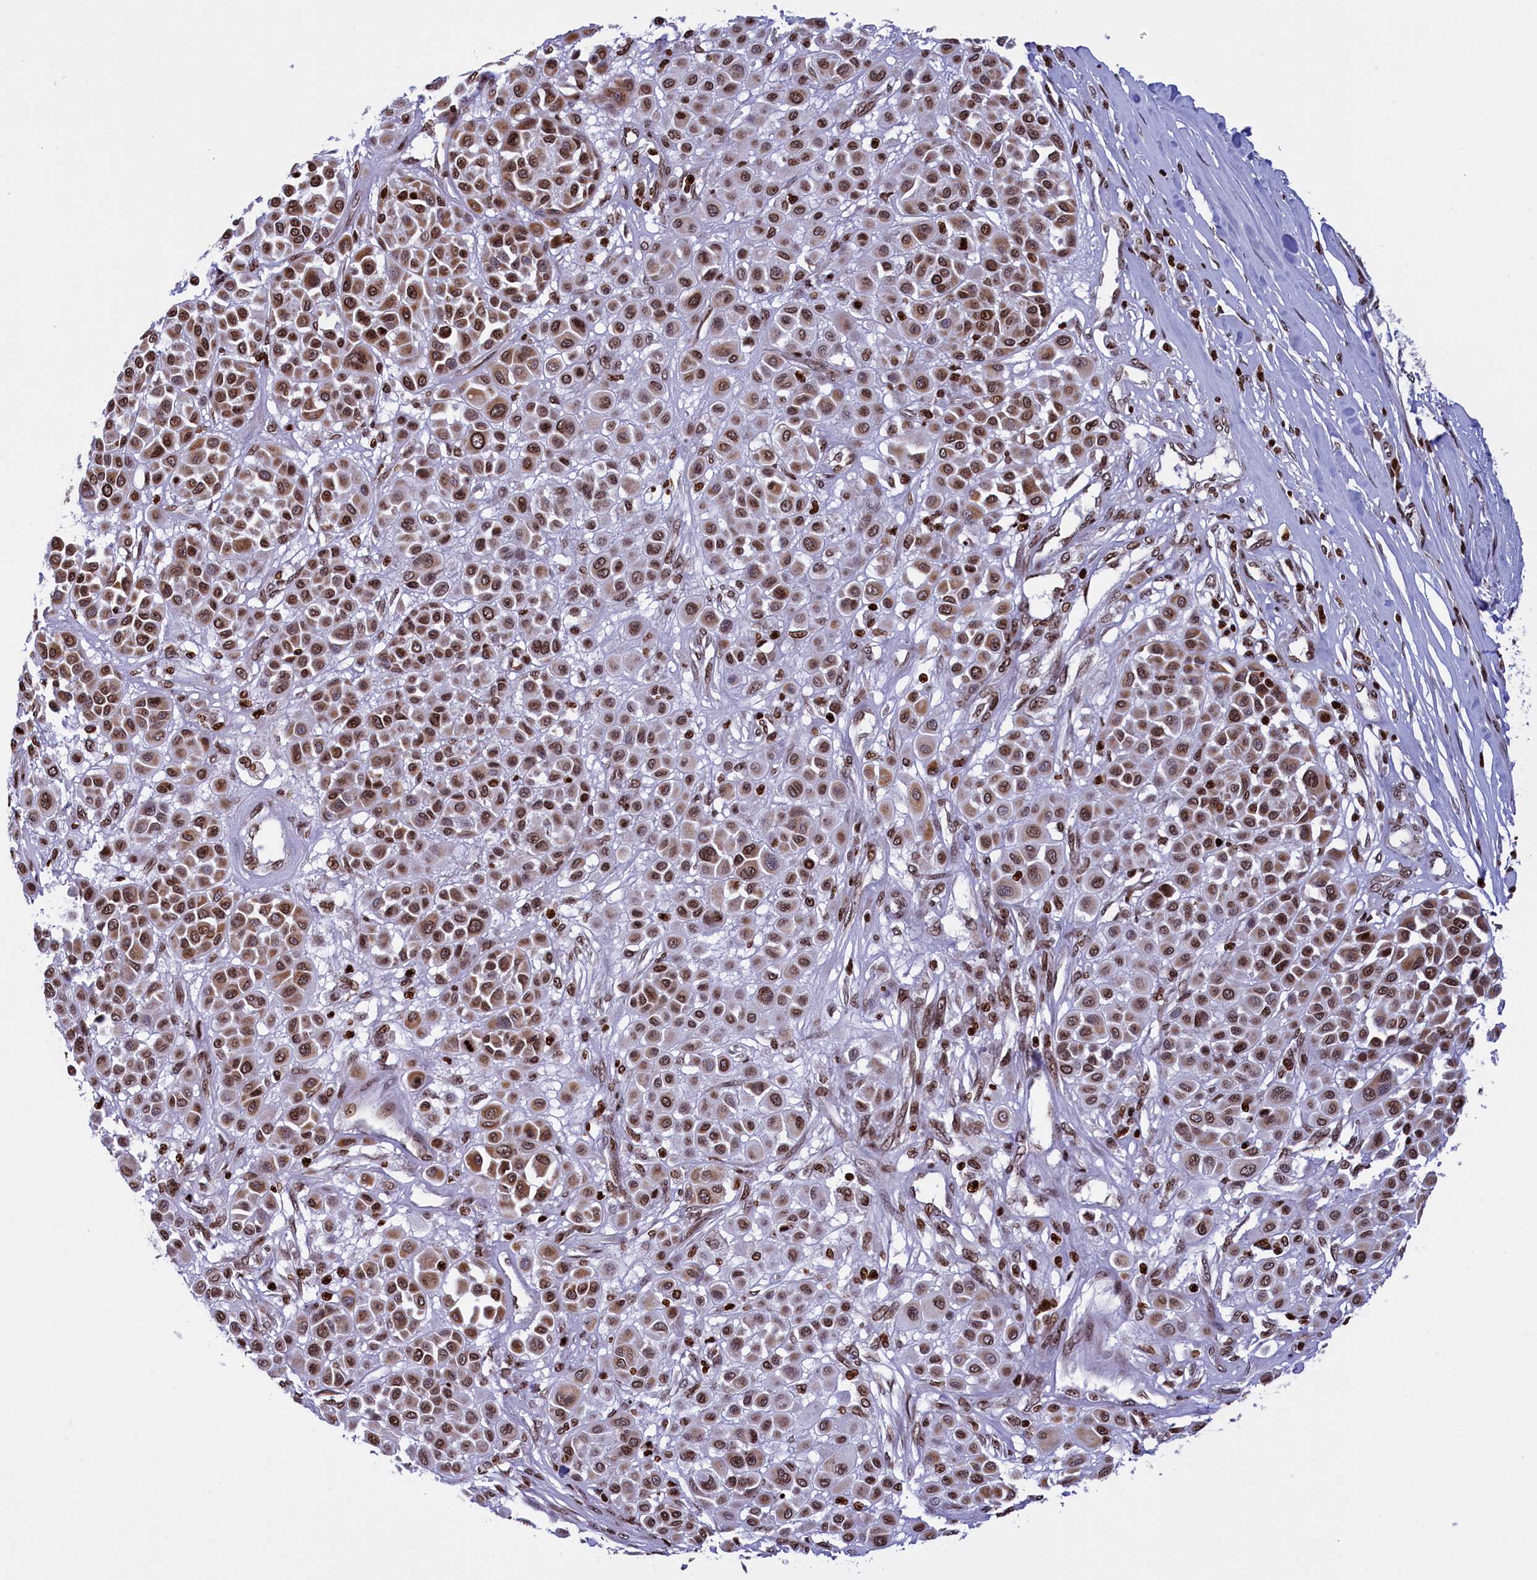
{"staining": {"intensity": "moderate", "quantity": ">75%", "location": "nuclear"}, "tissue": "melanoma", "cell_type": "Tumor cells", "image_type": "cancer", "snomed": [{"axis": "morphology", "description": "Malignant melanoma, Metastatic site"}, {"axis": "topography", "description": "Soft tissue"}], "caption": "Human melanoma stained with a brown dye displays moderate nuclear positive staining in about >75% of tumor cells.", "gene": "TIMM29", "patient": {"sex": "male", "age": 41}}